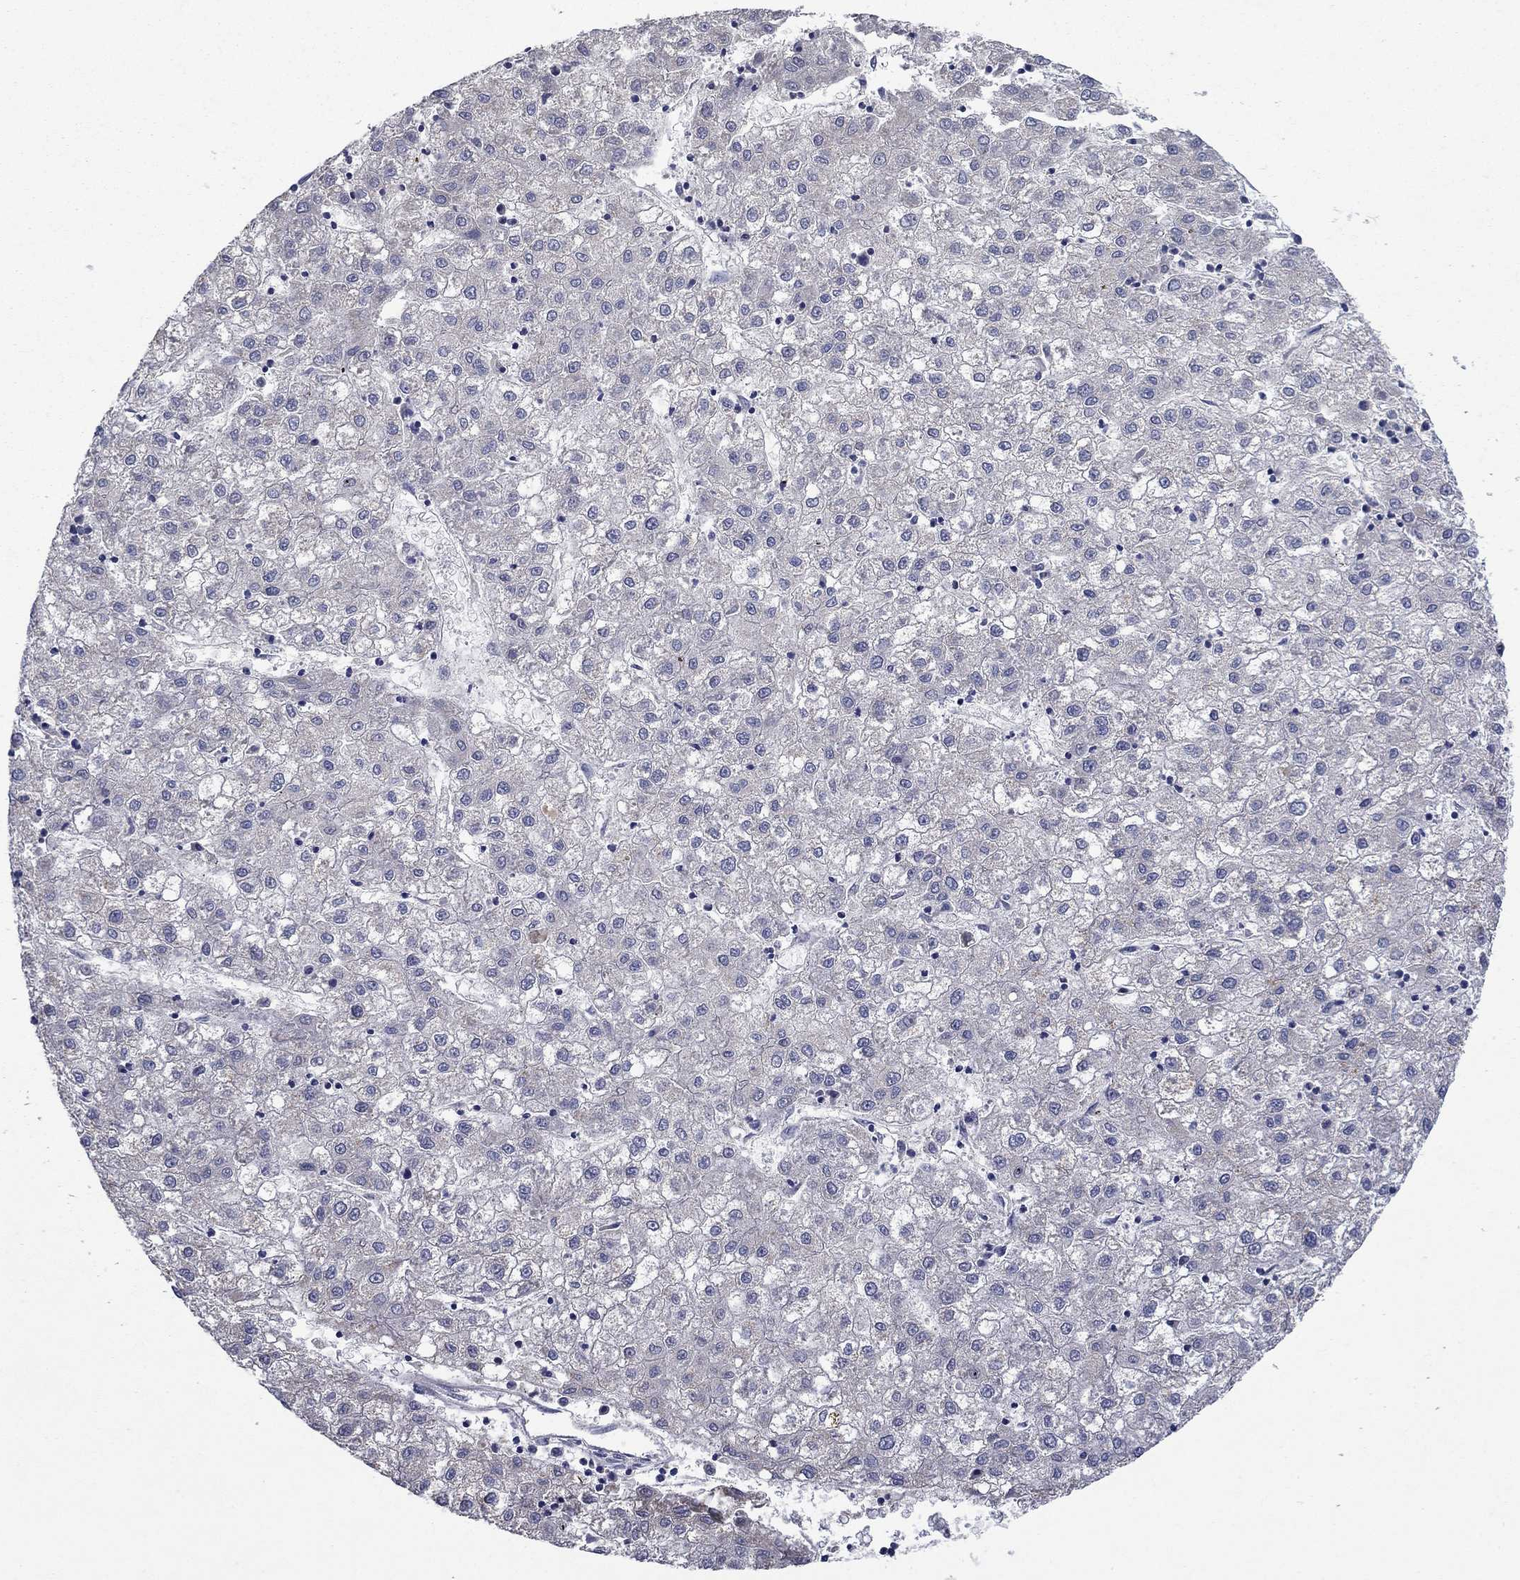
{"staining": {"intensity": "negative", "quantity": "none", "location": "none"}, "tissue": "liver cancer", "cell_type": "Tumor cells", "image_type": "cancer", "snomed": [{"axis": "morphology", "description": "Carcinoma, Hepatocellular, NOS"}, {"axis": "topography", "description": "Liver"}], "caption": "DAB (3,3'-diaminobenzidine) immunohistochemical staining of human liver hepatocellular carcinoma demonstrates no significant positivity in tumor cells. Nuclei are stained in blue.", "gene": "SLC7A1", "patient": {"sex": "male", "age": 72}}